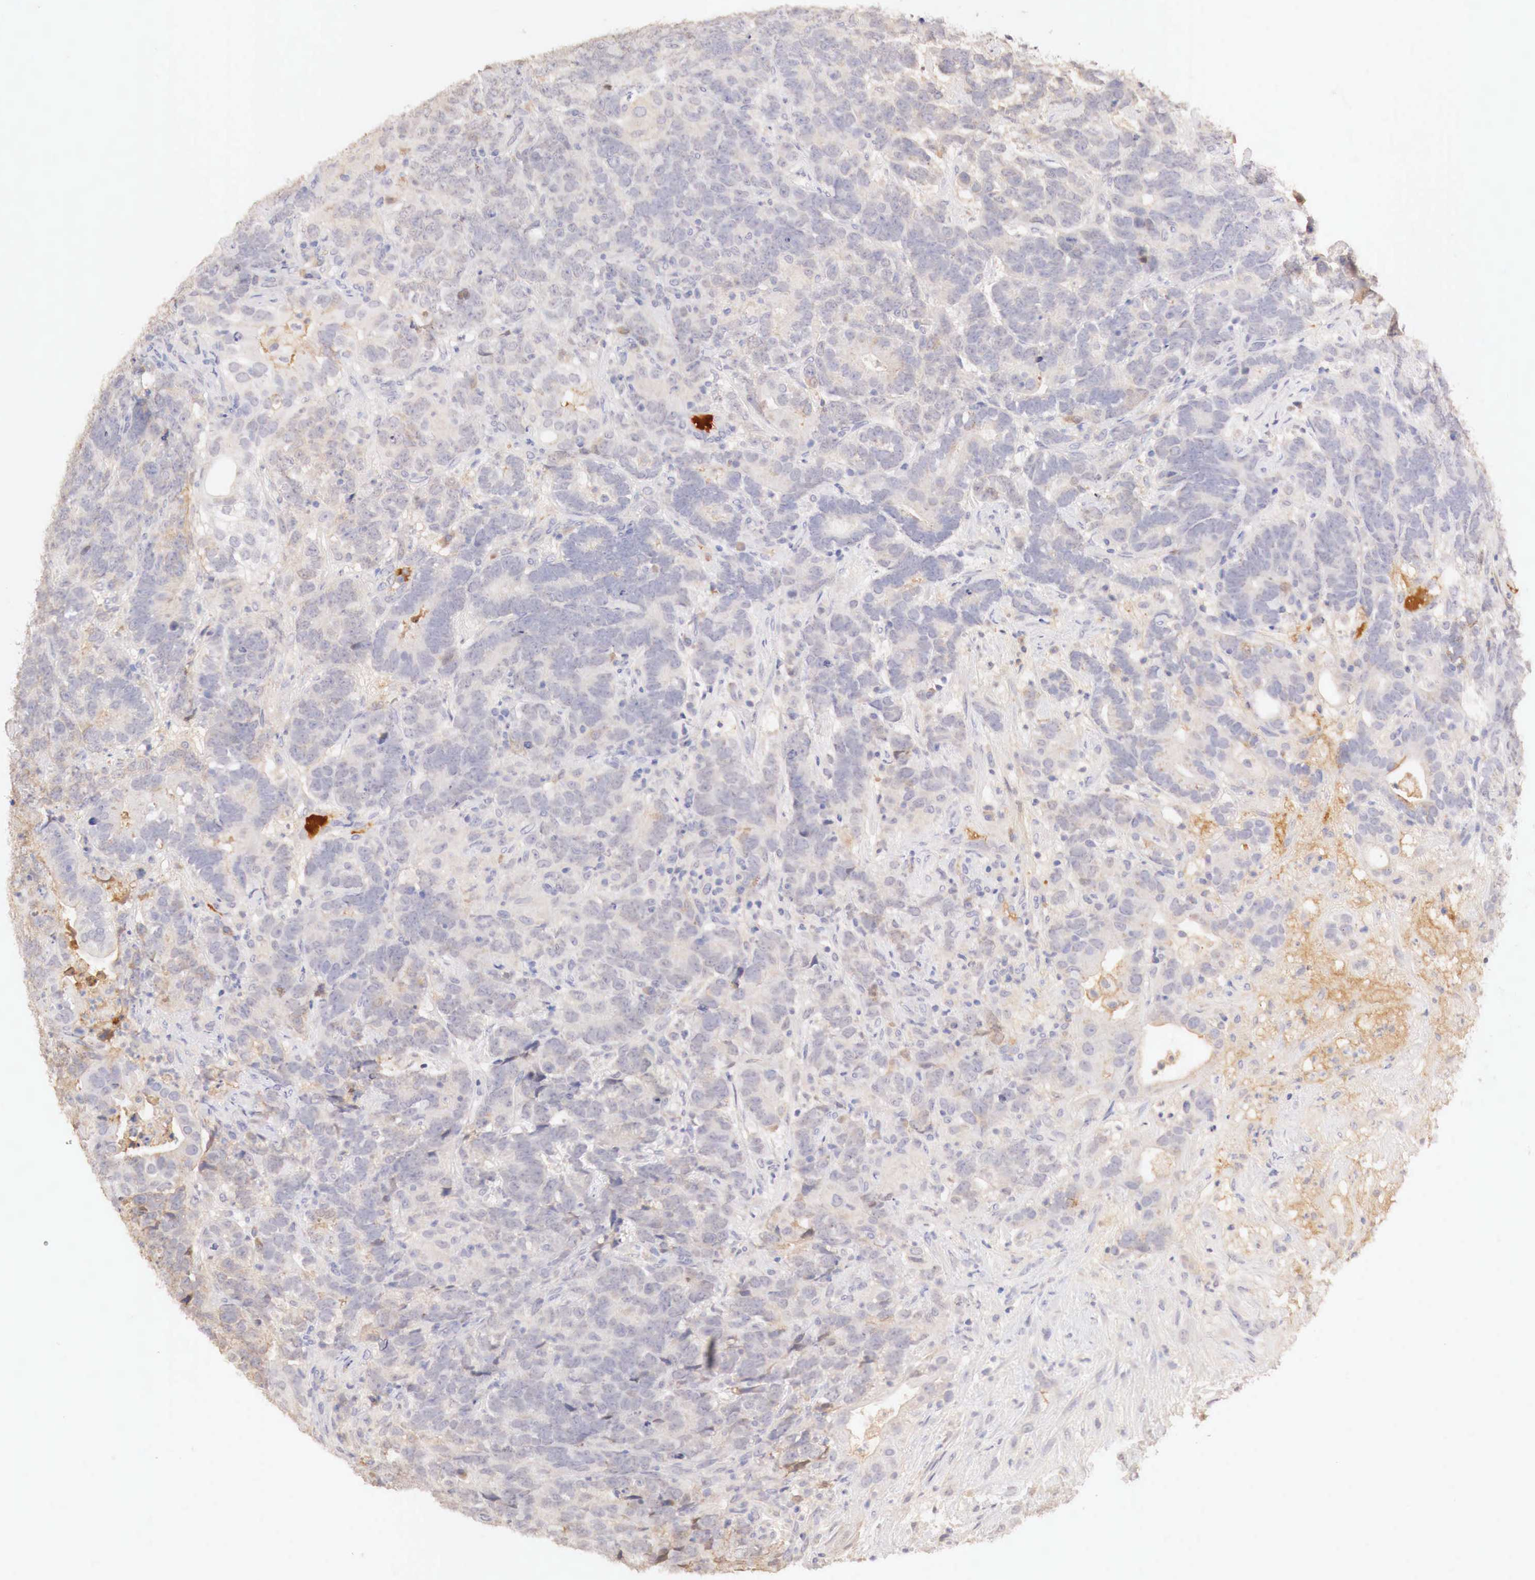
{"staining": {"intensity": "weak", "quantity": "<25%", "location": "cytoplasmic/membranous"}, "tissue": "testis cancer", "cell_type": "Tumor cells", "image_type": "cancer", "snomed": [{"axis": "morphology", "description": "Carcinoma, Embryonal, NOS"}, {"axis": "topography", "description": "Testis"}], "caption": "An immunohistochemistry photomicrograph of testis embryonal carcinoma is shown. There is no staining in tumor cells of testis embryonal carcinoma.", "gene": "GATA1", "patient": {"sex": "male", "age": 26}}